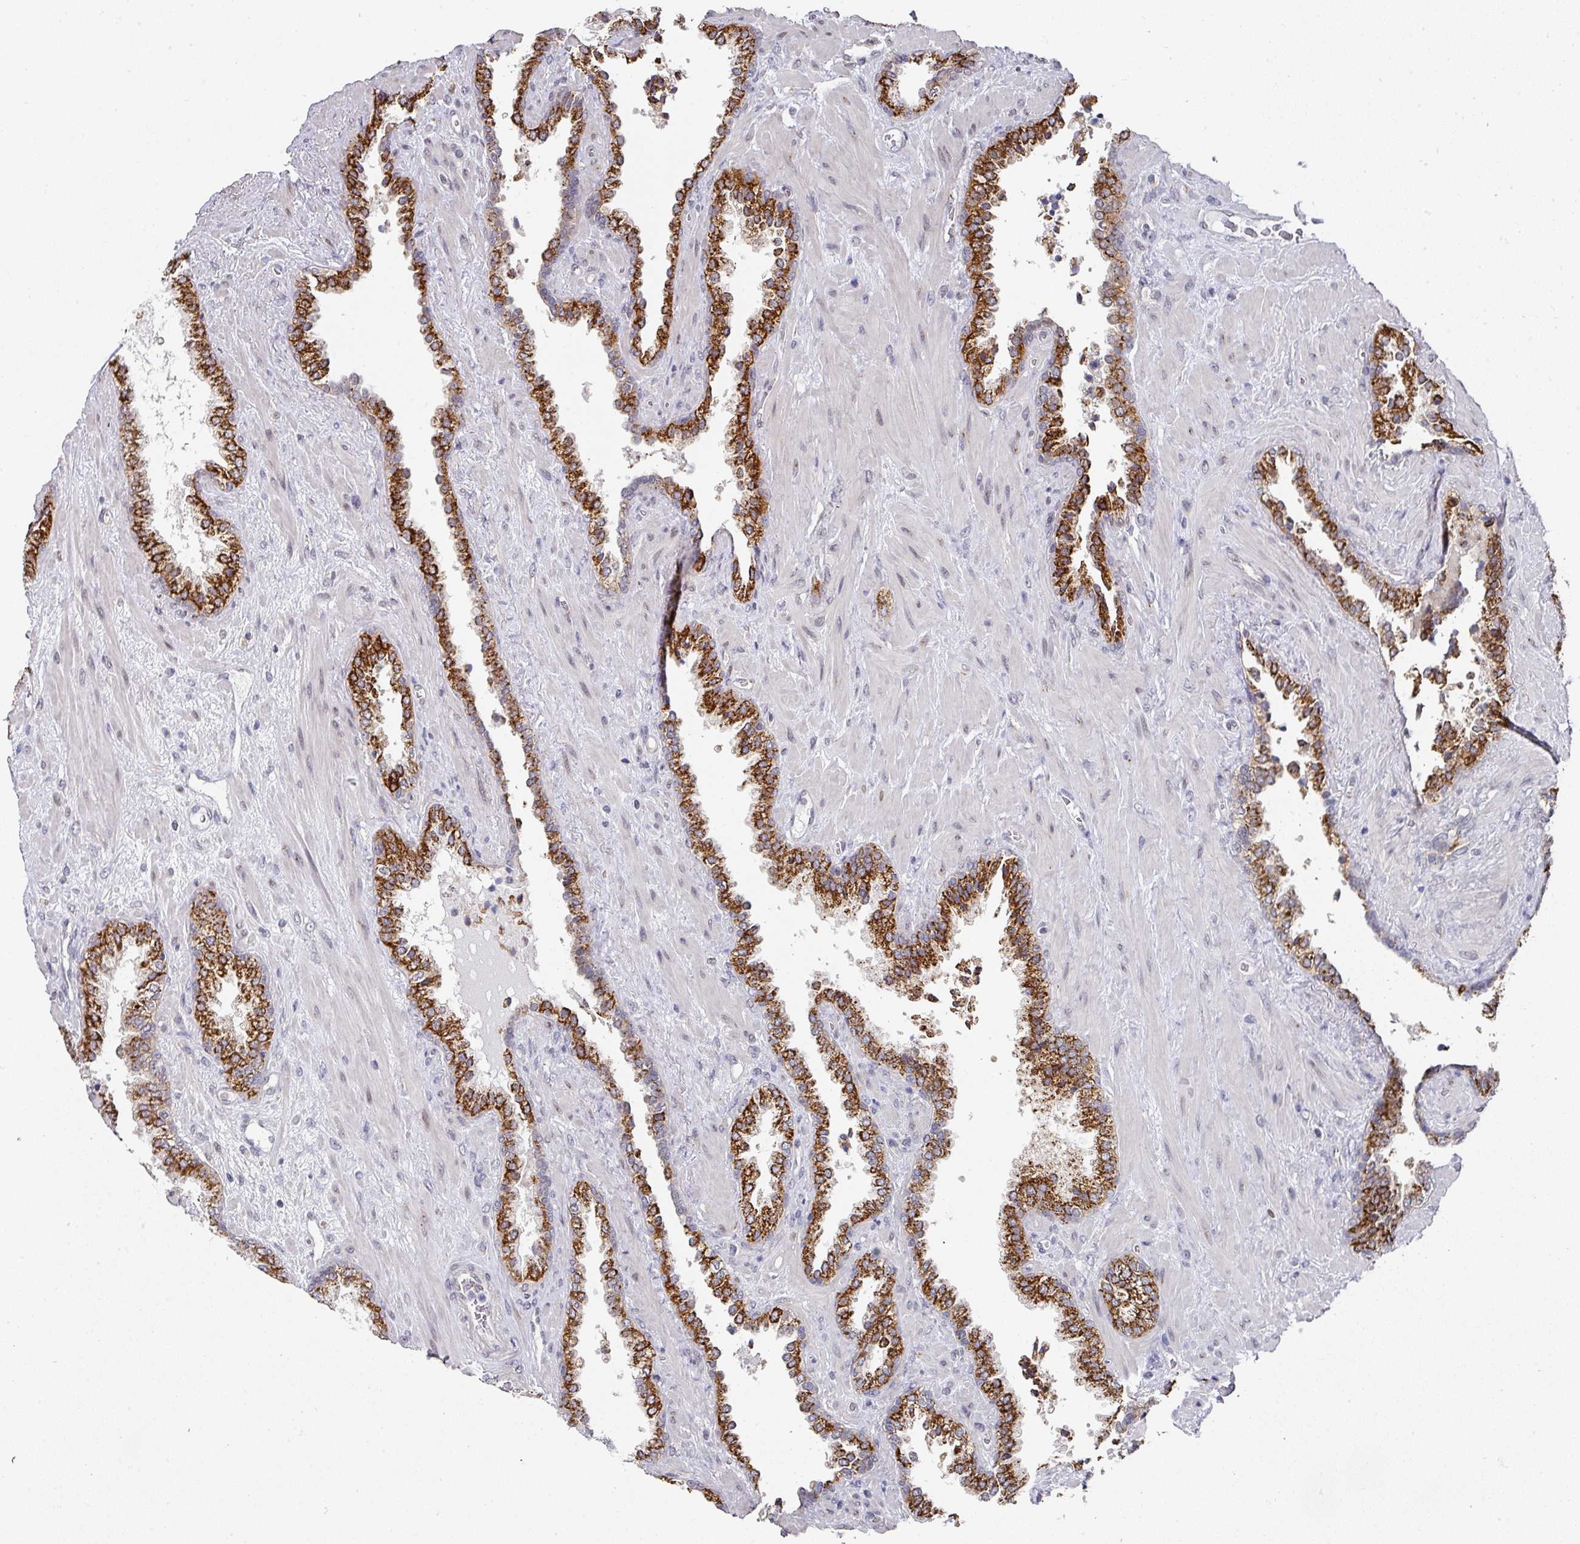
{"staining": {"intensity": "strong", "quantity": ">75%", "location": "cytoplasmic/membranous"}, "tissue": "prostate cancer", "cell_type": "Tumor cells", "image_type": "cancer", "snomed": [{"axis": "morphology", "description": "Adenocarcinoma, High grade"}, {"axis": "topography", "description": "Prostate"}], "caption": "High-magnification brightfield microscopy of prostate high-grade adenocarcinoma stained with DAB (3,3'-diaminobenzidine) (brown) and counterstained with hematoxylin (blue). tumor cells exhibit strong cytoplasmic/membranous positivity is appreciated in approximately>75% of cells.", "gene": "C18orf25", "patient": {"sex": "male", "age": 71}}